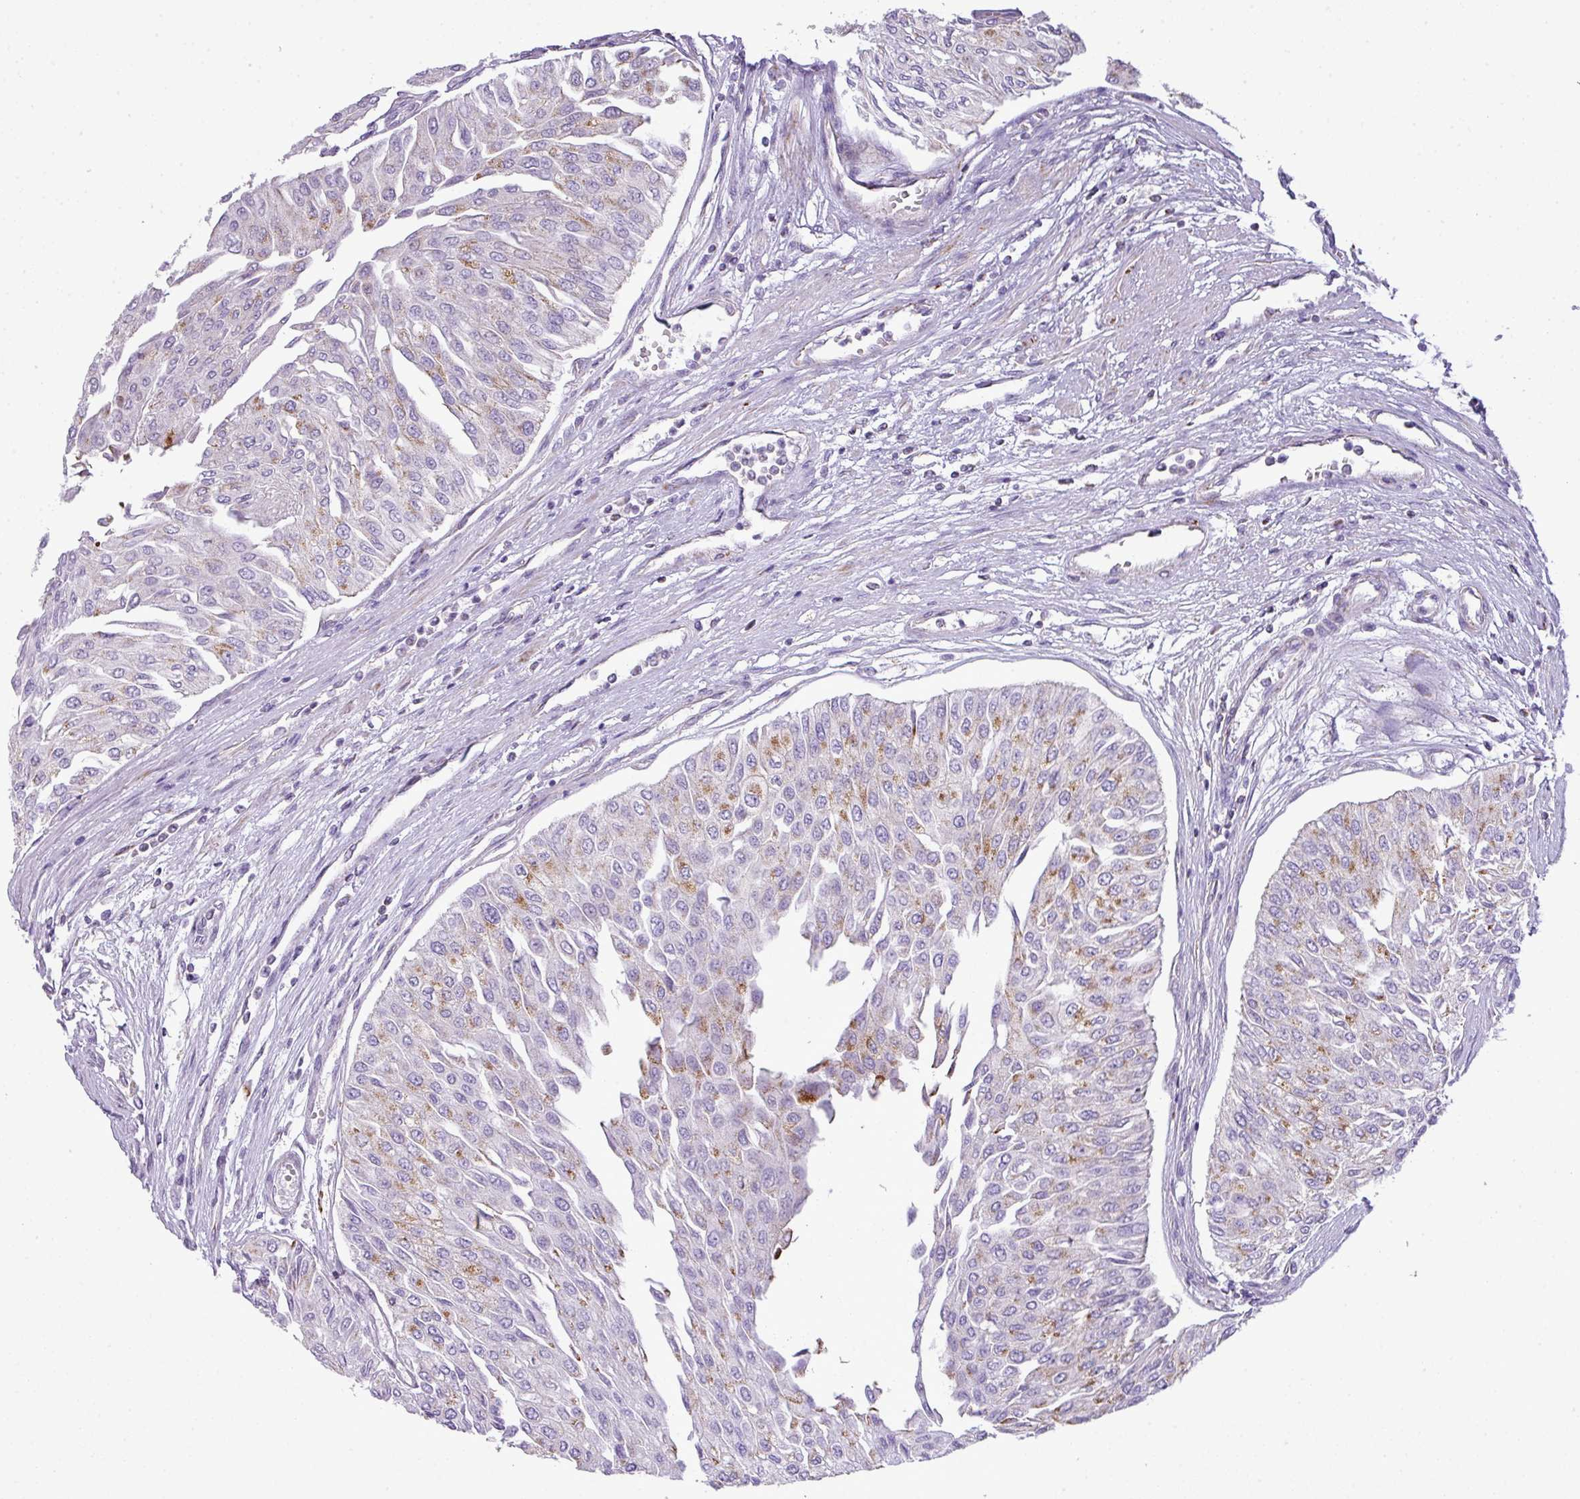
{"staining": {"intensity": "moderate", "quantity": "<25%", "location": "cytoplasmic/membranous"}, "tissue": "urothelial cancer", "cell_type": "Tumor cells", "image_type": "cancer", "snomed": [{"axis": "morphology", "description": "Urothelial carcinoma, Low grade"}, {"axis": "topography", "description": "Urinary bladder"}], "caption": "The immunohistochemical stain labels moderate cytoplasmic/membranous staining in tumor cells of urothelial cancer tissue.", "gene": "ZNF81", "patient": {"sex": "male", "age": 67}}